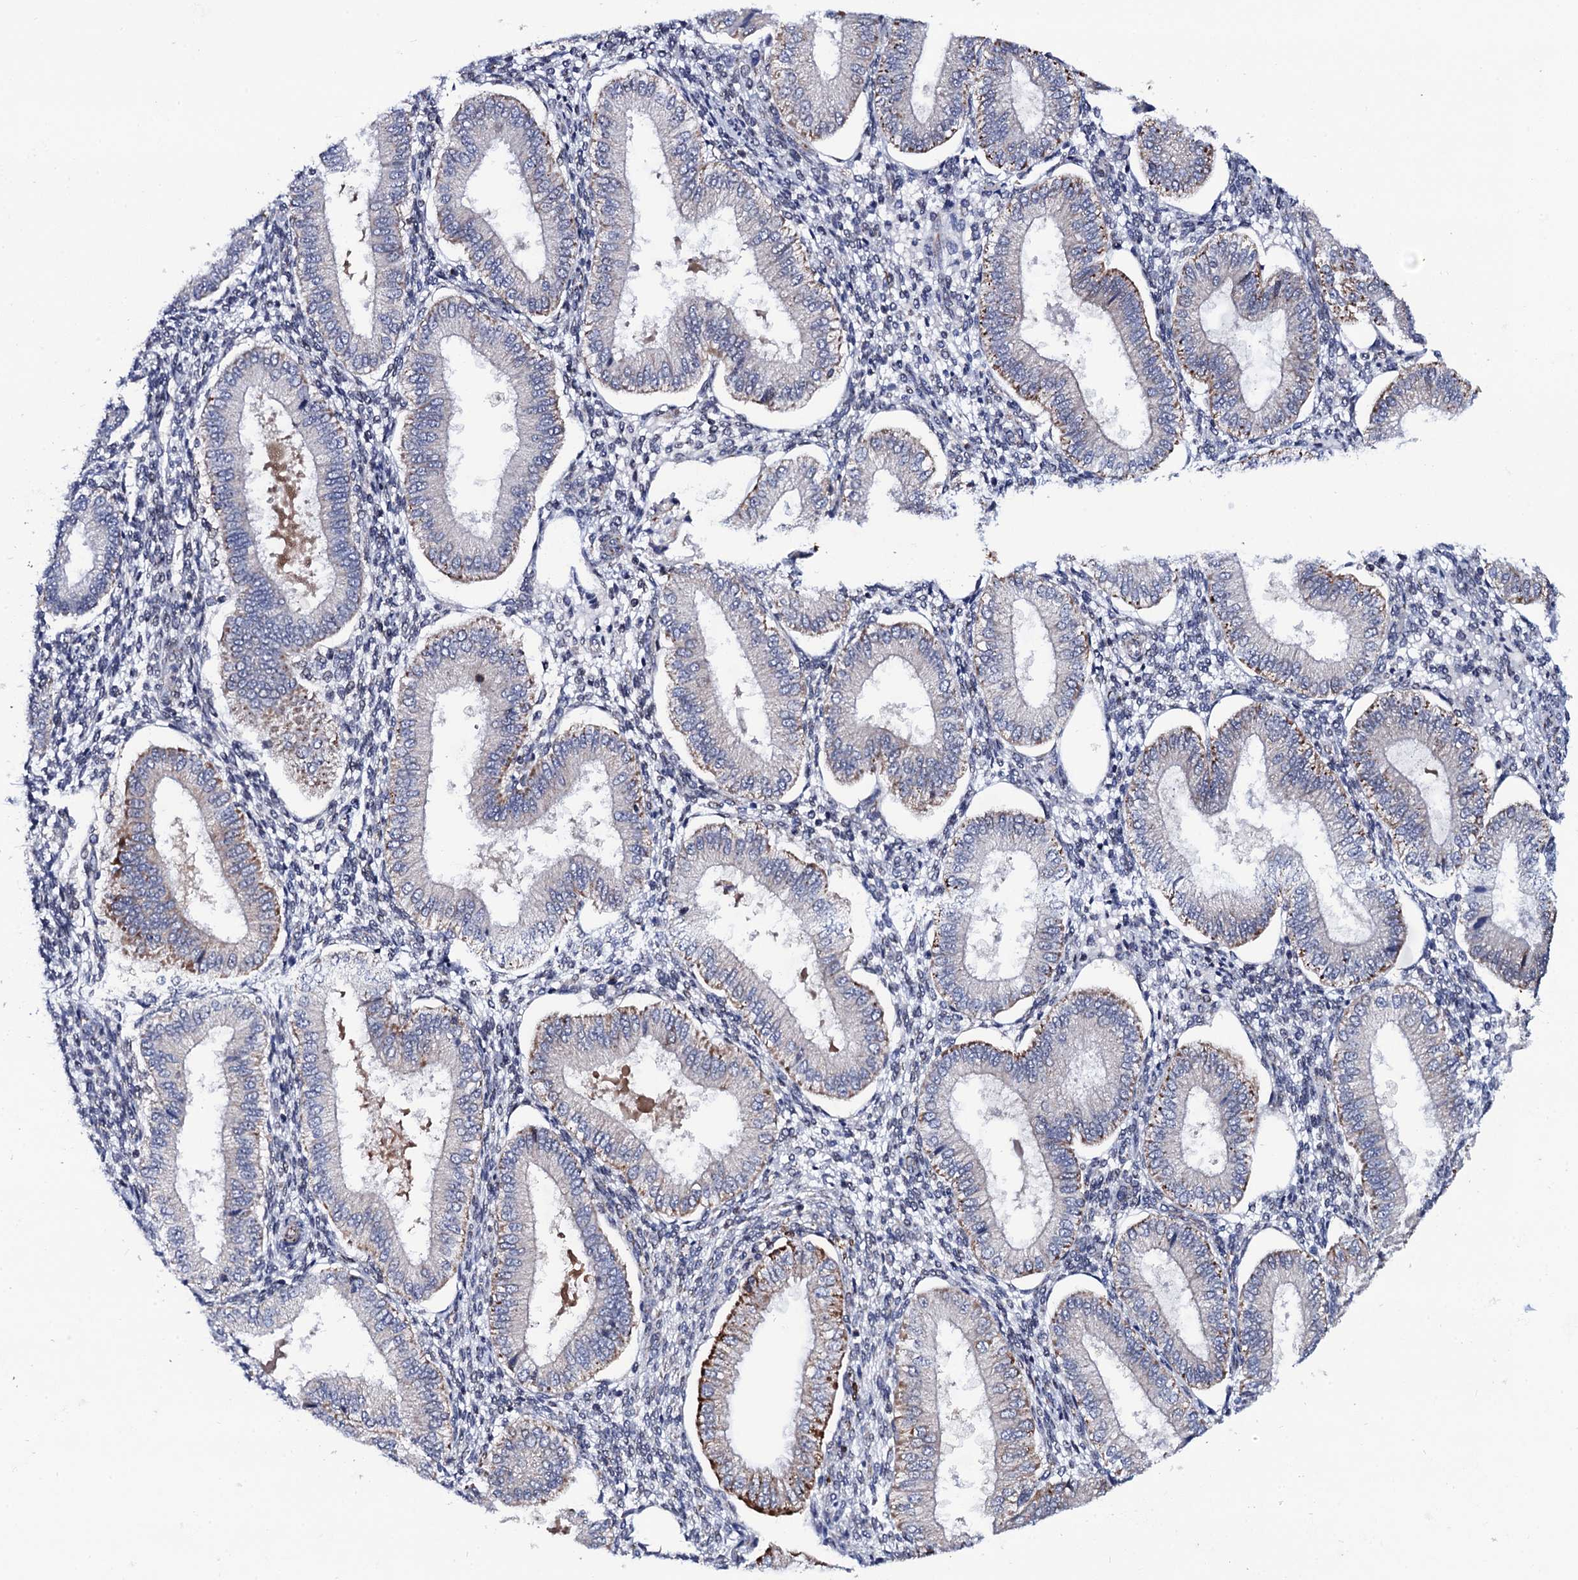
{"staining": {"intensity": "weak", "quantity": "<25%", "location": "cytoplasmic/membranous"}, "tissue": "endometrium", "cell_type": "Cells in endometrial stroma", "image_type": "normal", "snomed": [{"axis": "morphology", "description": "Normal tissue, NOS"}, {"axis": "topography", "description": "Endometrium"}], "caption": "Immunohistochemistry (IHC) micrograph of benign endometrium: endometrium stained with DAB demonstrates no significant protein positivity in cells in endometrial stroma.", "gene": "PTCD3", "patient": {"sex": "female", "age": 39}}